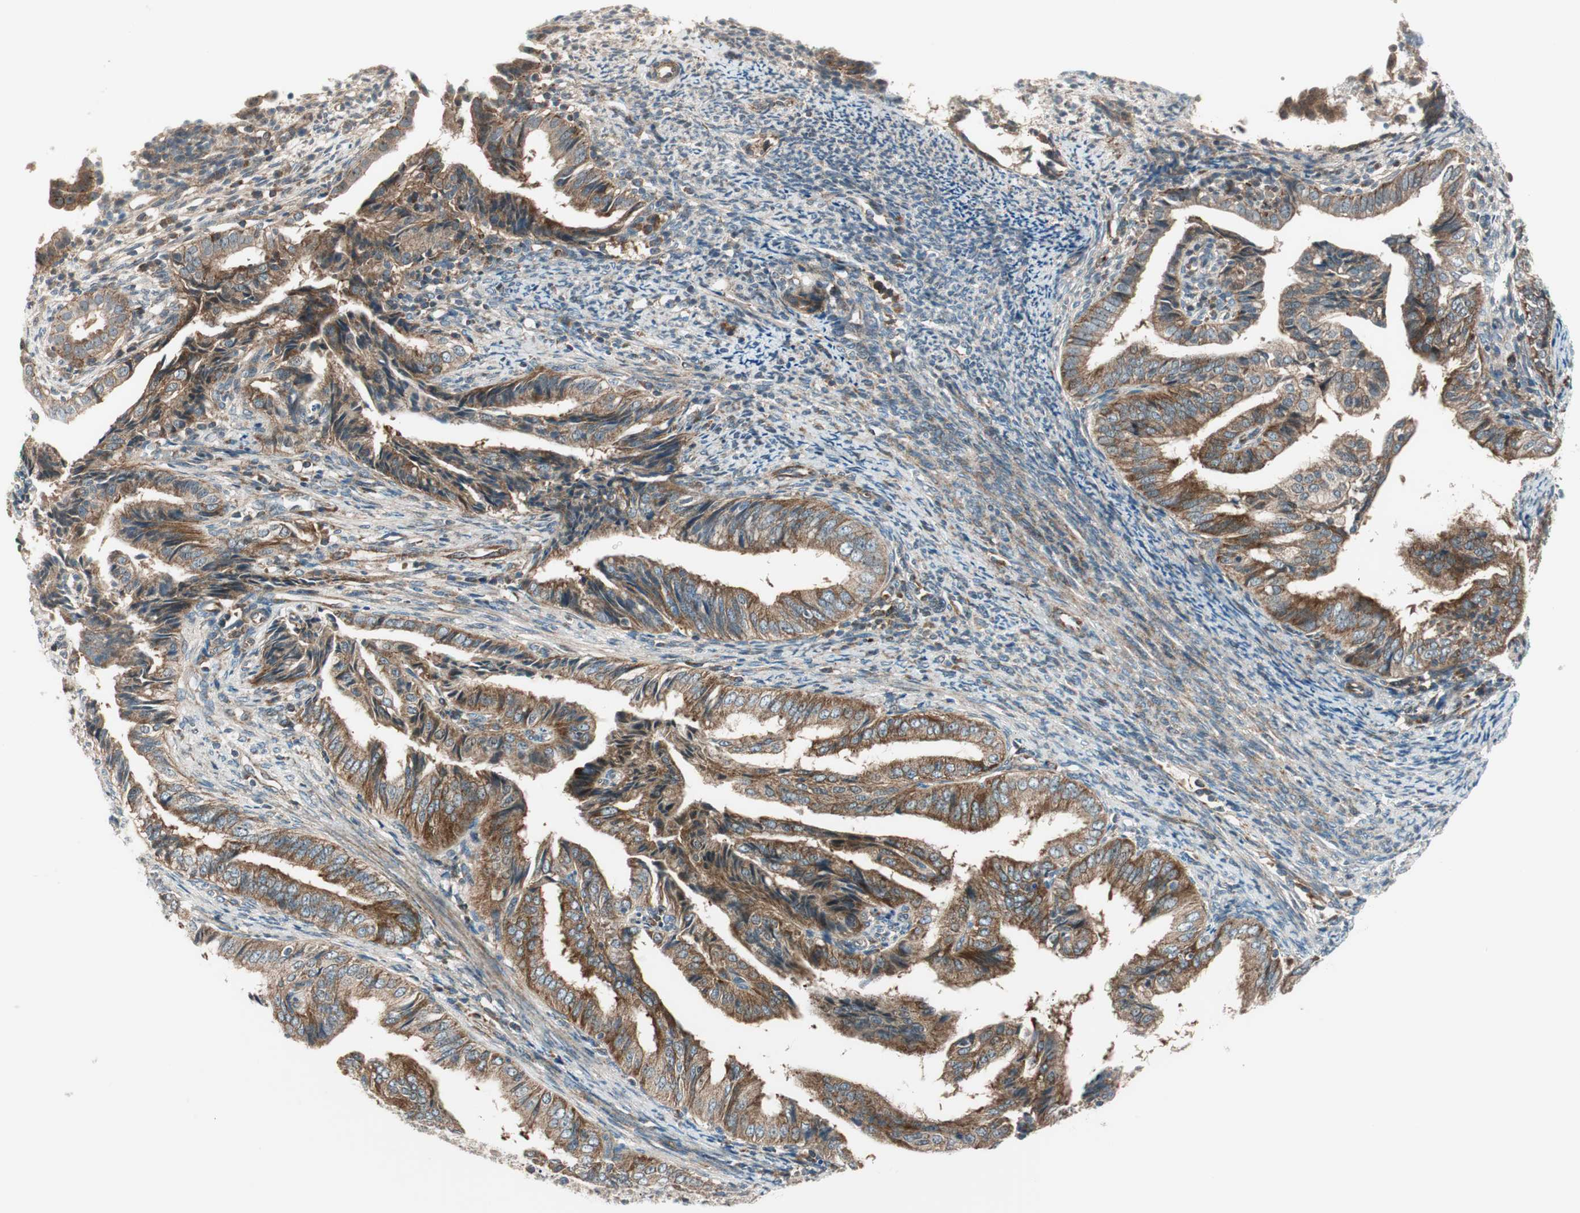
{"staining": {"intensity": "strong", "quantity": ">75%", "location": "cytoplasmic/membranous"}, "tissue": "endometrial cancer", "cell_type": "Tumor cells", "image_type": "cancer", "snomed": [{"axis": "morphology", "description": "Adenocarcinoma, NOS"}, {"axis": "topography", "description": "Endometrium"}], "caption": "Endometrial cancer (adenocarcinoma) tissue displays strong cytoplasmic/membranous staining in about >75% of tumor cells", "gene": "ABI1", "patient": {"sex": "female", "age": 58}}